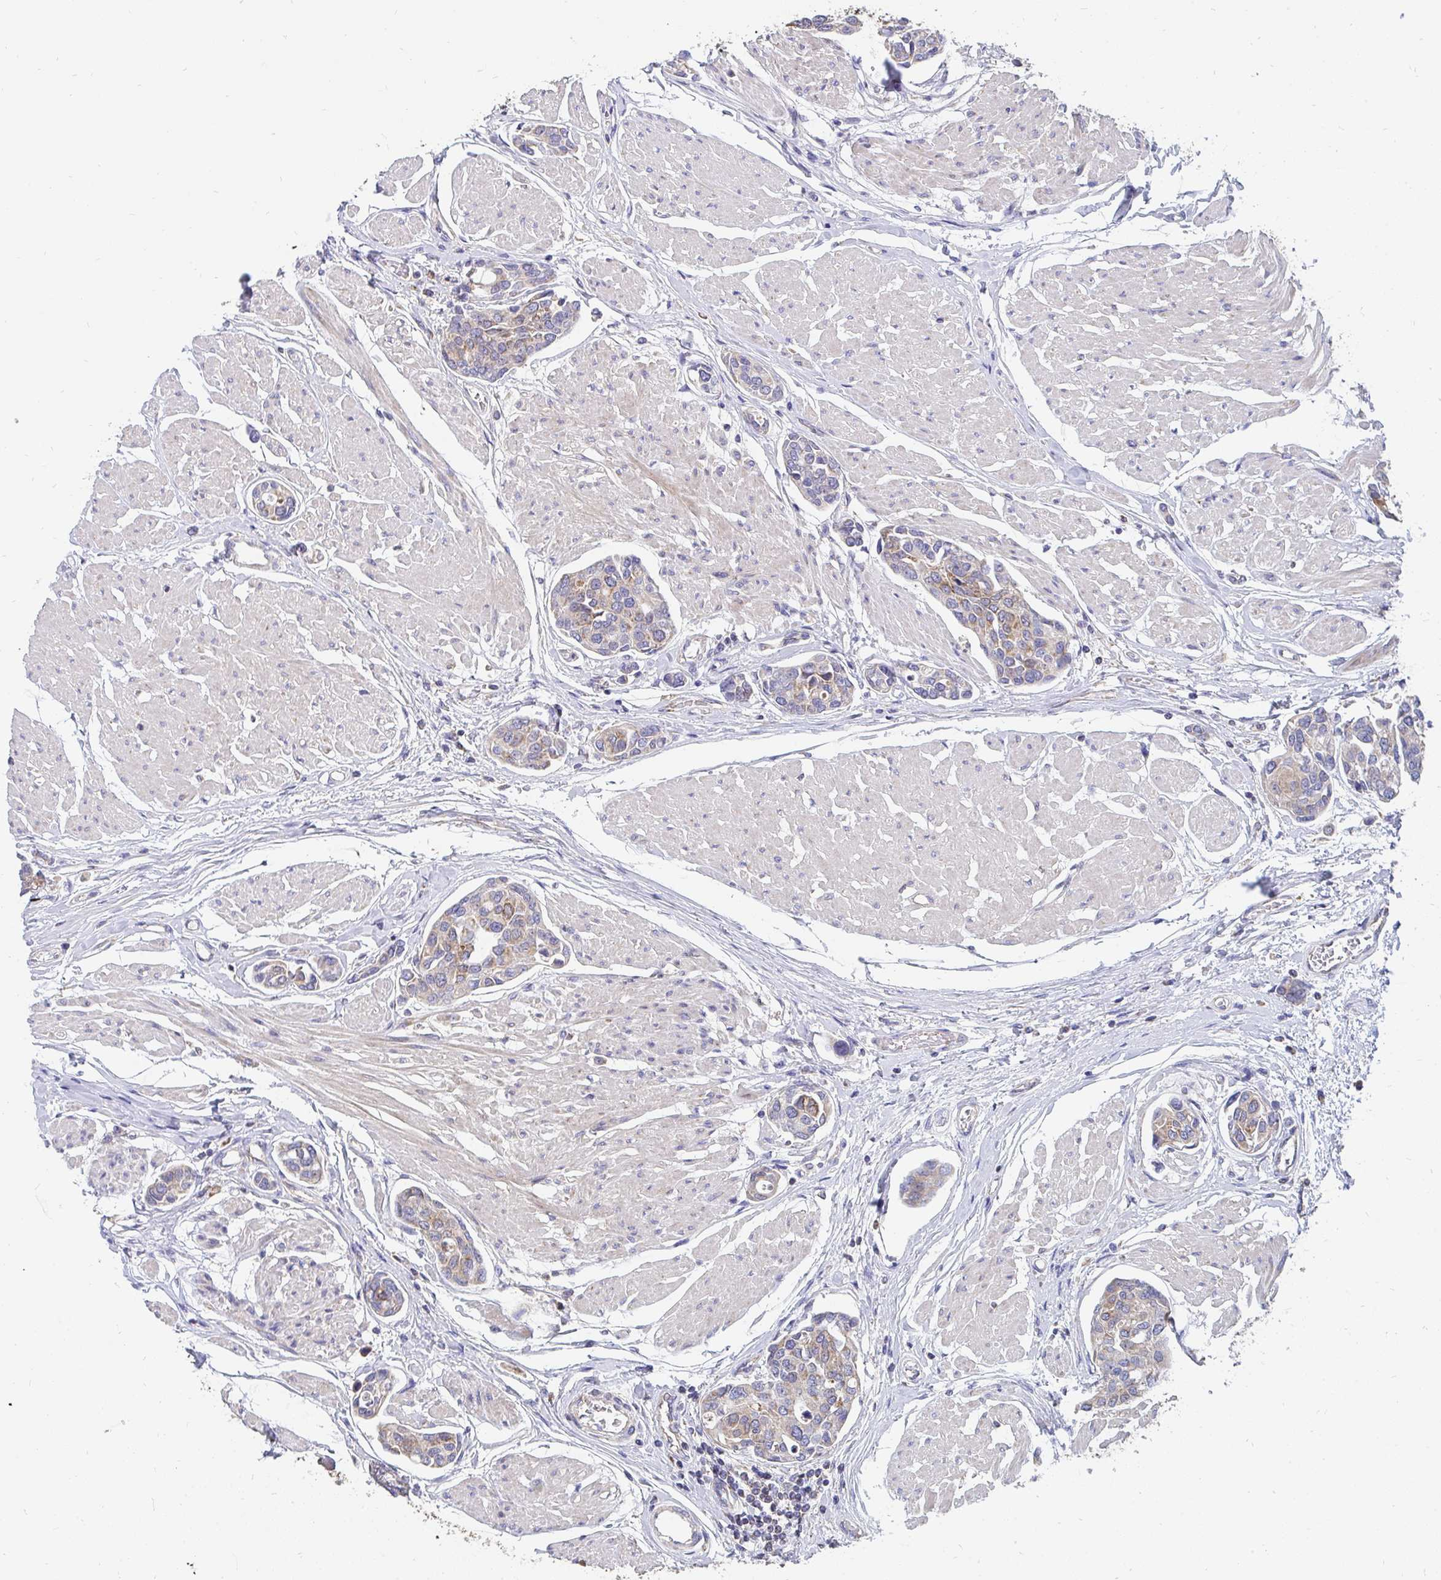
{"staining": {"intensity": "weak", "quantity": ">75%", "location": "cytoplasmic/membranous"}, "tissue": "urothelial cancer", "cell_type": "Tumor cells", "image_type": "cancer", "snomed": [{"axis": "morphology", "description": "Urothelial carcinoma, High grade"}, {"axis": "topography", "description": "Urinary bladder"}], "caption": "Human urothelial cancer stained for a protein (brown) demonstrates weak cytoplasmic/membranous positive staining in about >75% of tumor cells.", "gene": "PC", "patient": {"sex": "male", "age": 78}}